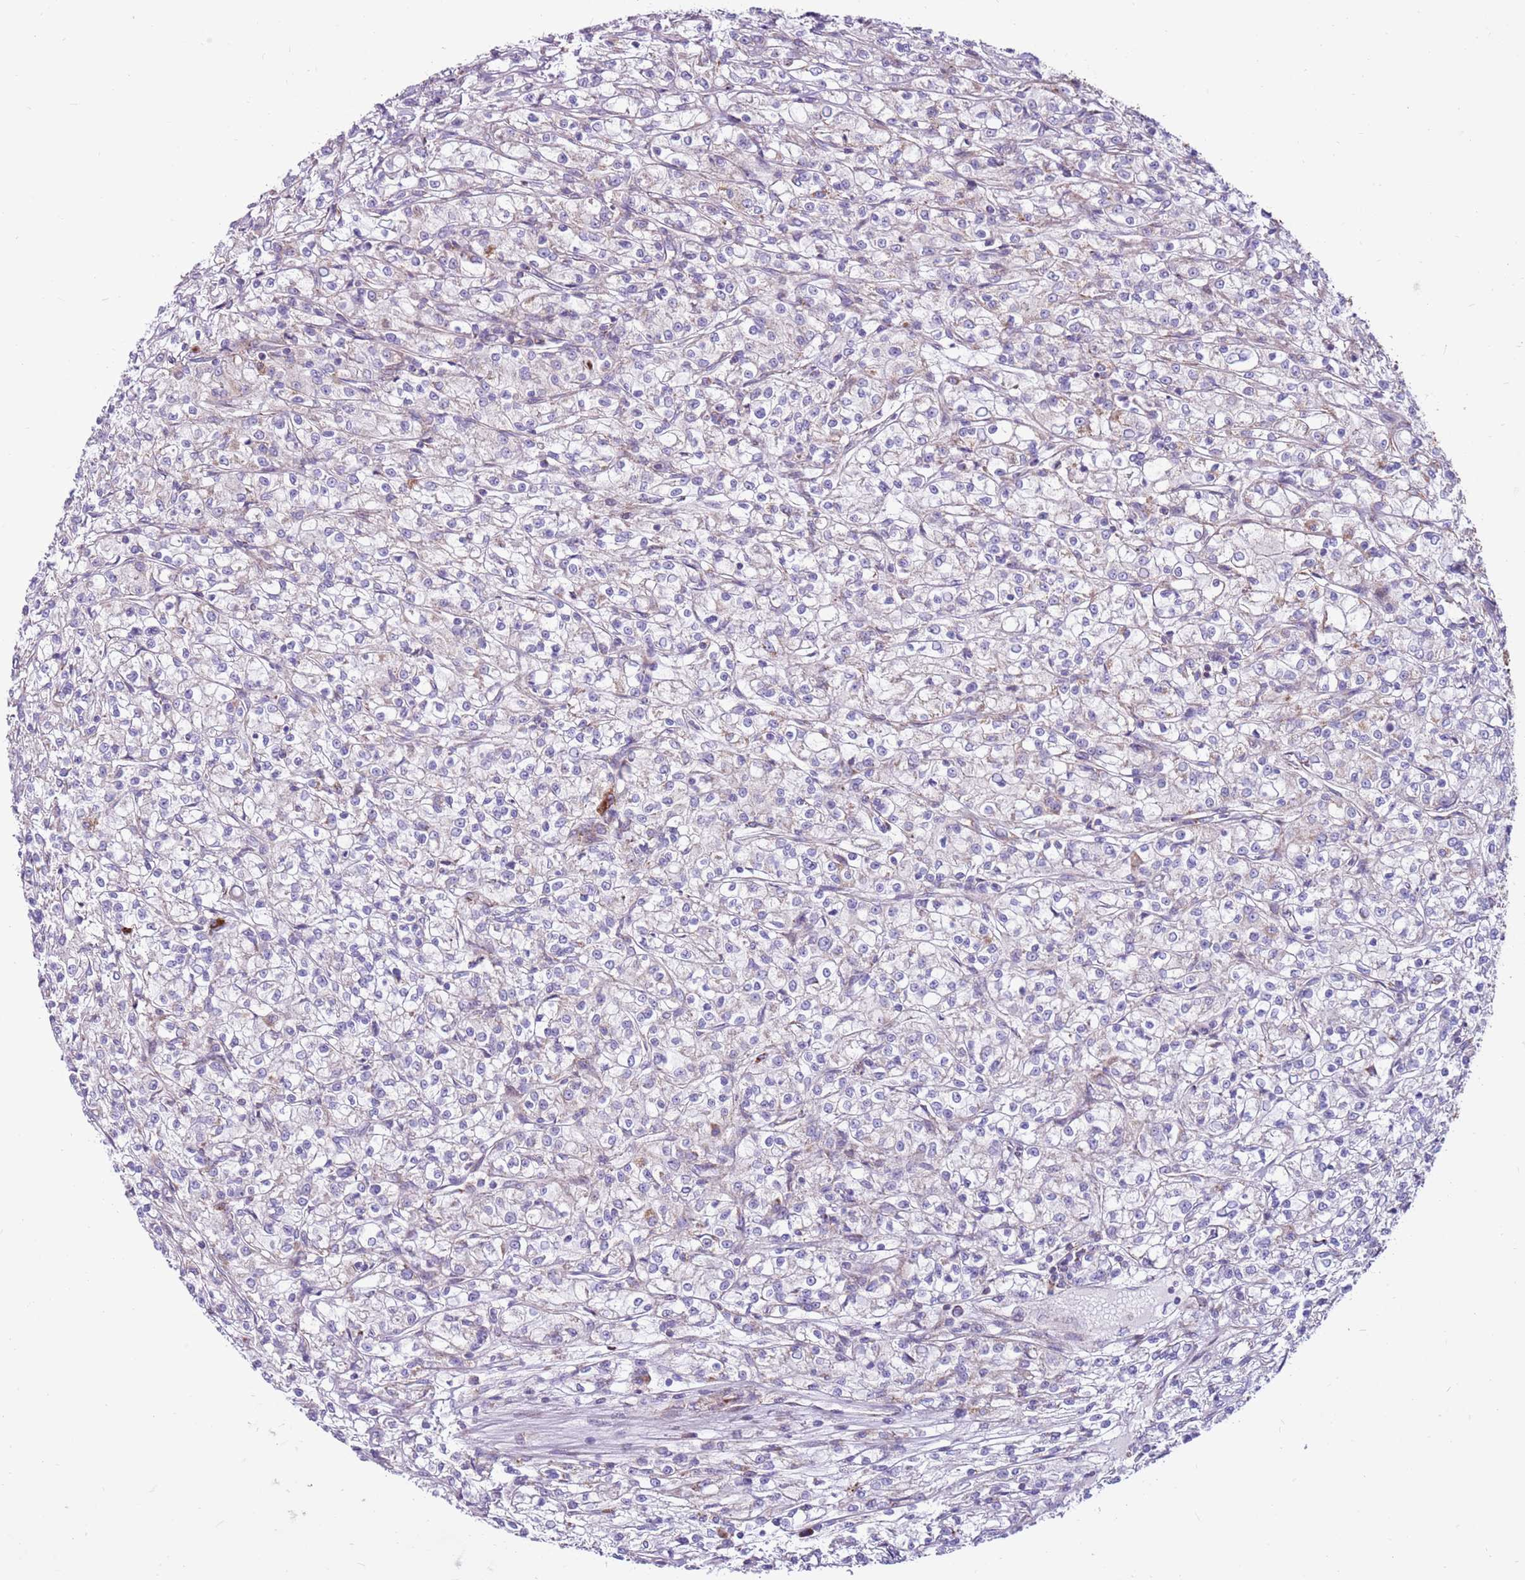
{"staining": {"intensity": "negative", "quantity": "none", "location": "none"}, "tissue": "renal cancer", "cell_type": "Tumor cells", "image_type": "cancer", "snomed": [{"axis": "morphology", "description": "Adenocarcinoma, NOS"}, {"axis": "topography", "description": "Kidney"}], "caption": "Immunohistochemistry histopathology image of neoplastic tissue: human renal adenocarcinoma stained with DAB (3,3'-diaminobenzidine) exhibits no significant protein staining in tumor cells.", "gene": "HECTD4", "patient": {"sex": "female", "age": 59}}